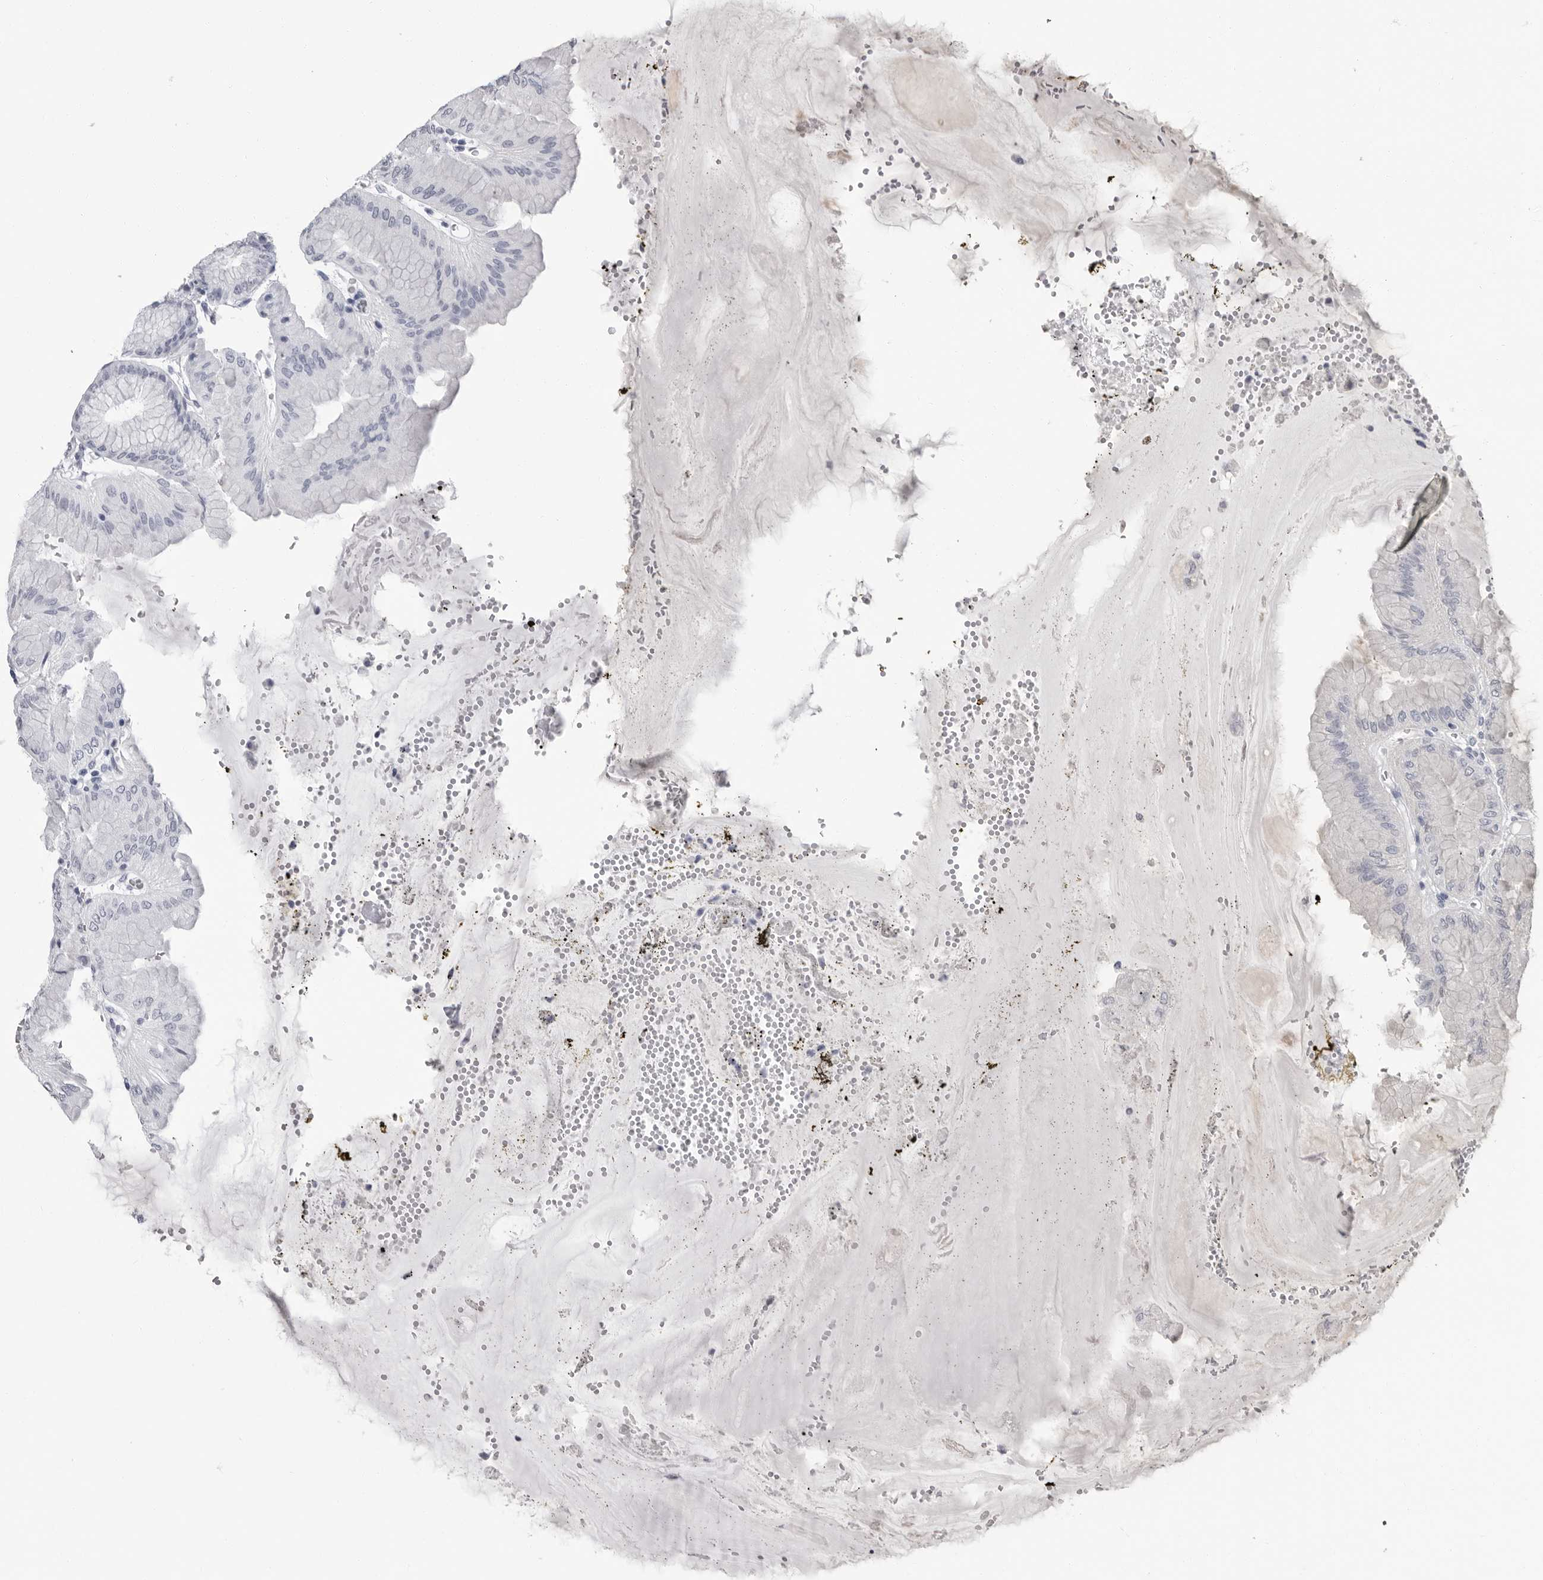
{"staining": {"intensity": "negative", "quantity": "none", "location": "none"}, "tissue": "stomach", "cell_type": "Glandular cells", "image_type": "normal", "snomed": [{"axis": "morphology", "description": "Normal tissue, NOS"}, {"axis": "topography", "description": "Stomach, lower"}], "caption": "IHC image of benign stomach stained for a protein (brown), which reveals no staining in glandular cells.", "gene": "HEPACAM", "patient": {"sex": "male", "age": 71}}